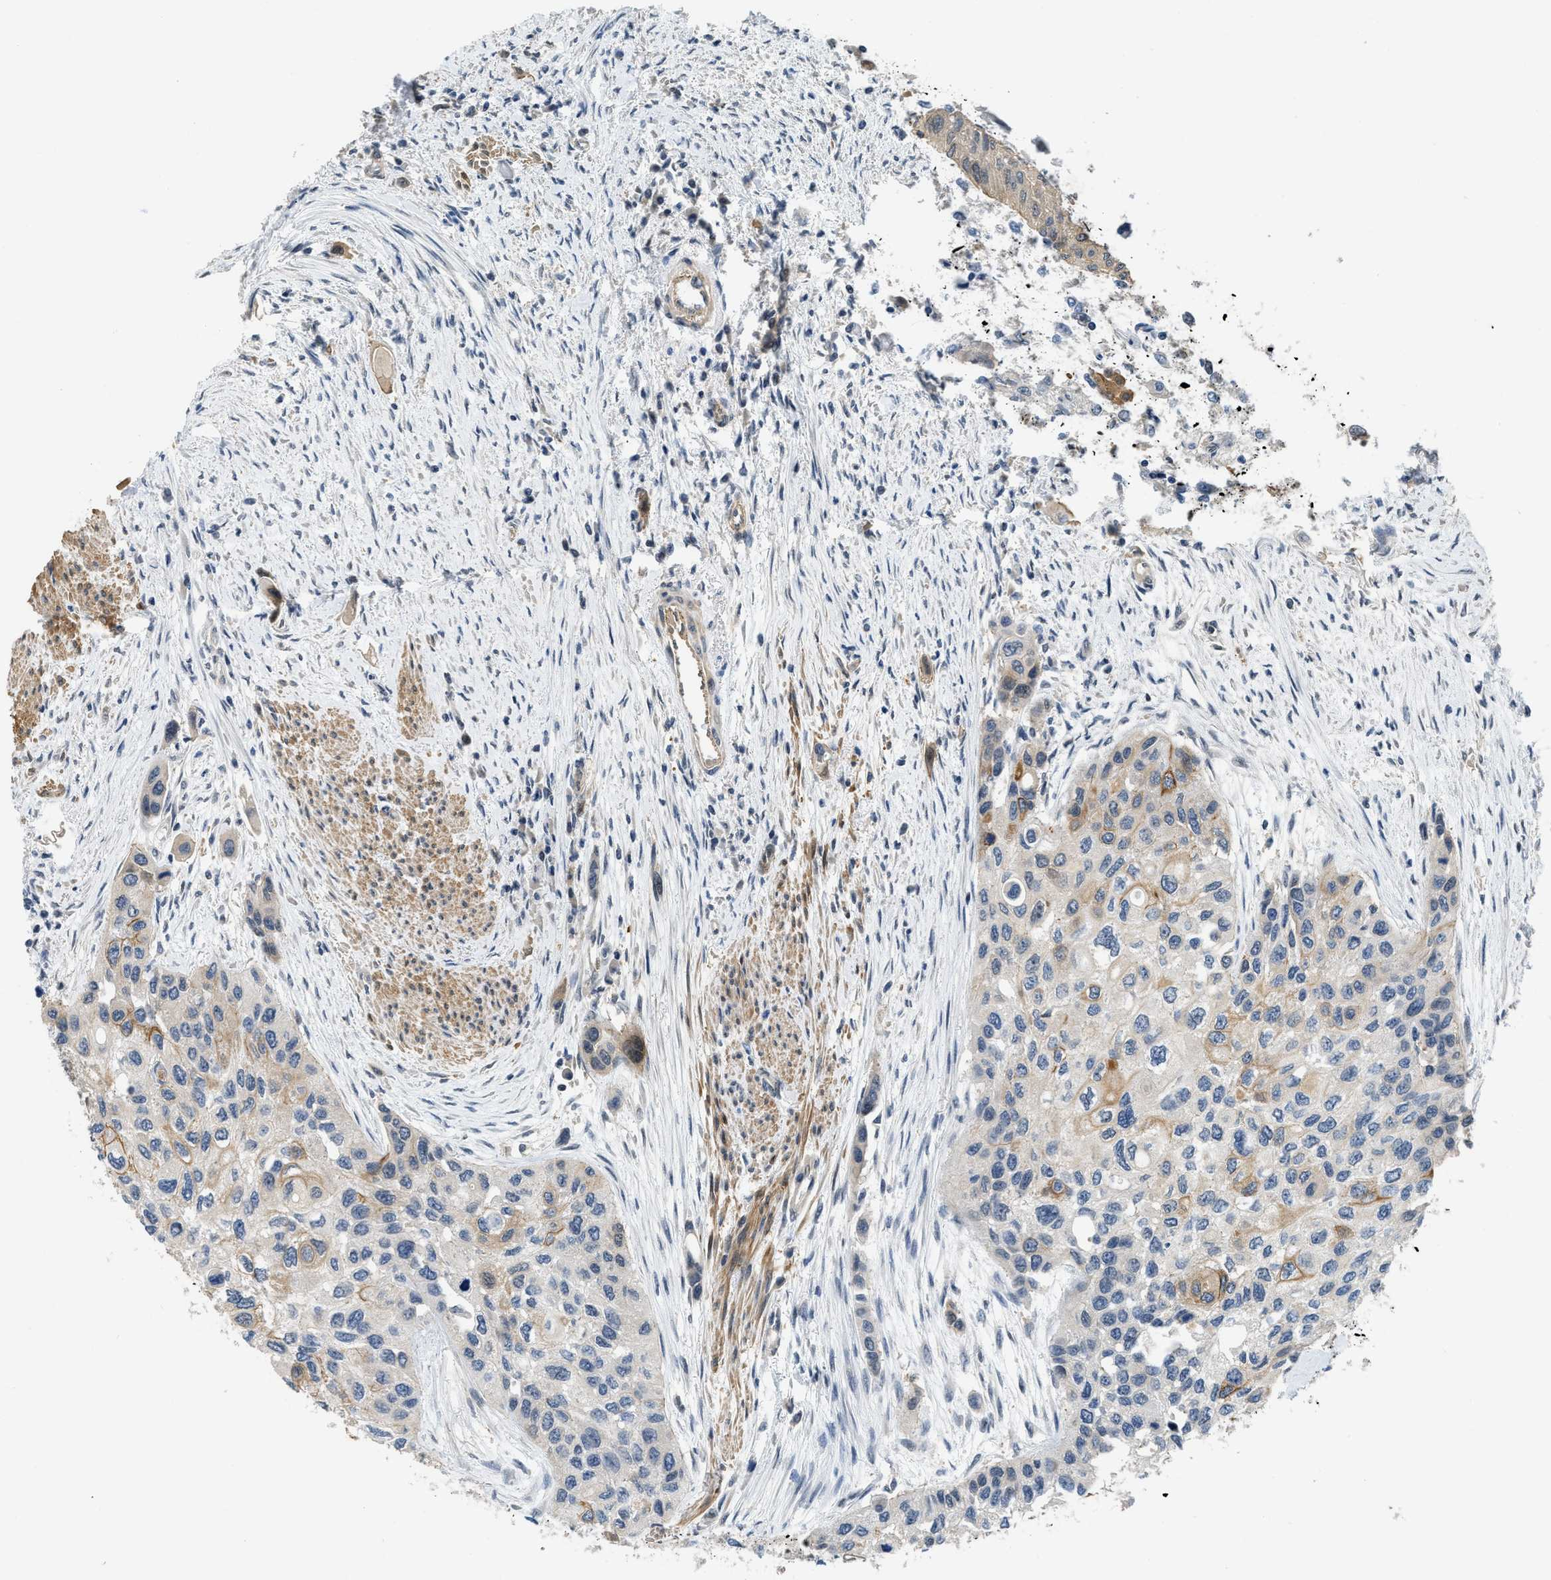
{"staining": {"intensity": "moderate", "quantity": "<25%", "location": "cytoplasmic/membranous"}, "tissue": "urothelial cancer", "cell_type": "Tumor cells", "image_type": "cancer", "snomed": [{"axis": "morphology", "description": "Urothelial carcinoma, High grade"}, {"axis": "topography", "description": "Urinary bladder"}], "caption": "Protein staining of urothelial cancer tissue displays moderate cytoplasmic/membranous expression in approximately <25% of tumor cells.", "gene": "TES", "patient": {"sex": "female", "age": 56}}